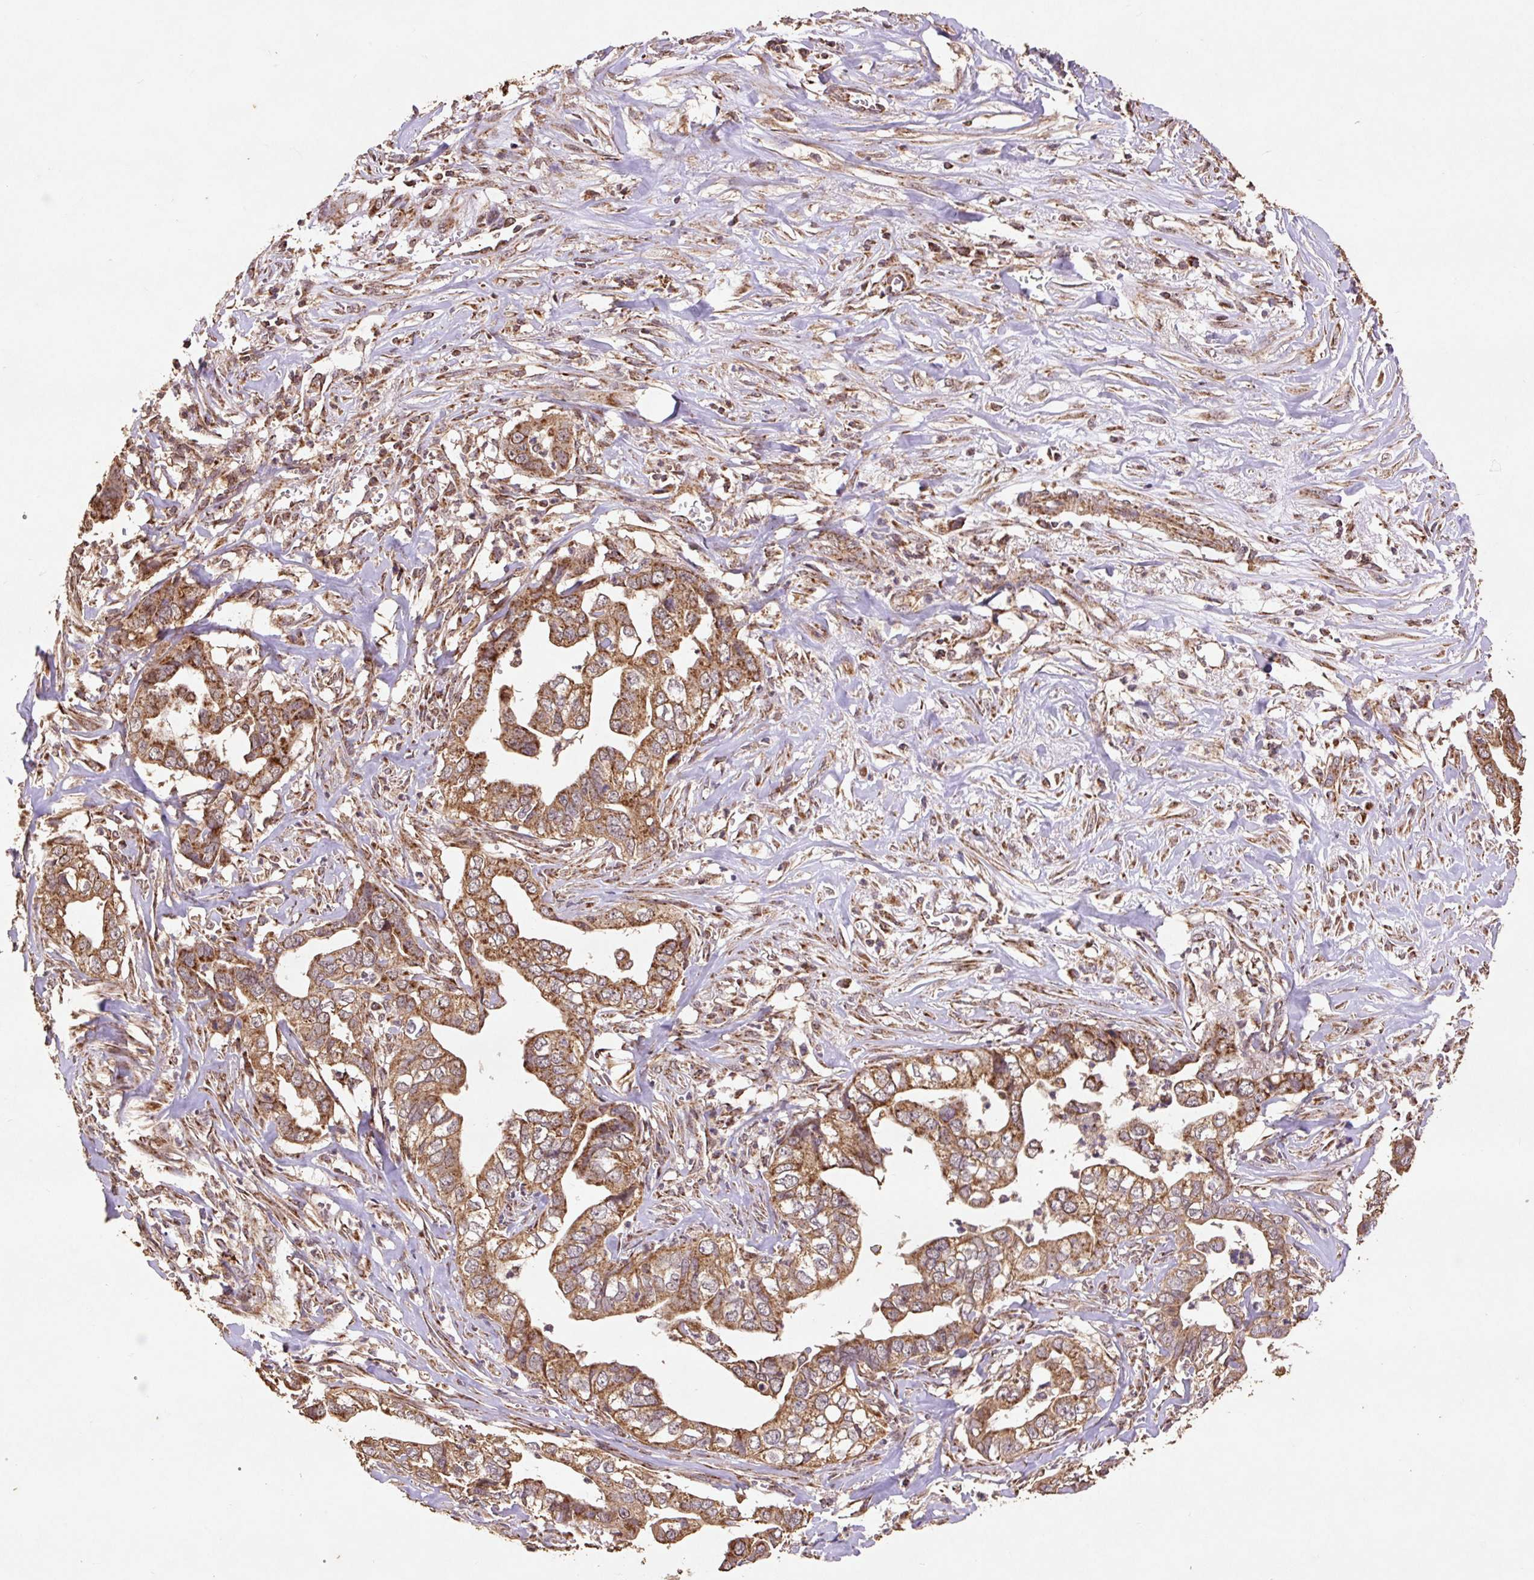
{"staining": {"intensity": "moderate", "quantity": ">75%", "location": "cytoplasmic/membranous"}, "tissue": "liver cancer", "cell_type": "Tumor cells", "image_type": "cancer", "snomed": [{"axis": "morphology", "description": "Cholangiocarcinoma"}, {"axis": "topography", "description": "Liver"}], "caption": "IHC of human liver cholangiocarcinoma shows medium levels of moderate cytoplasmic/membranous expression in approximately >75% of tumor cells.", "gene": "ATP5F1A", "patient": {"sex": "female", "age": 79}}